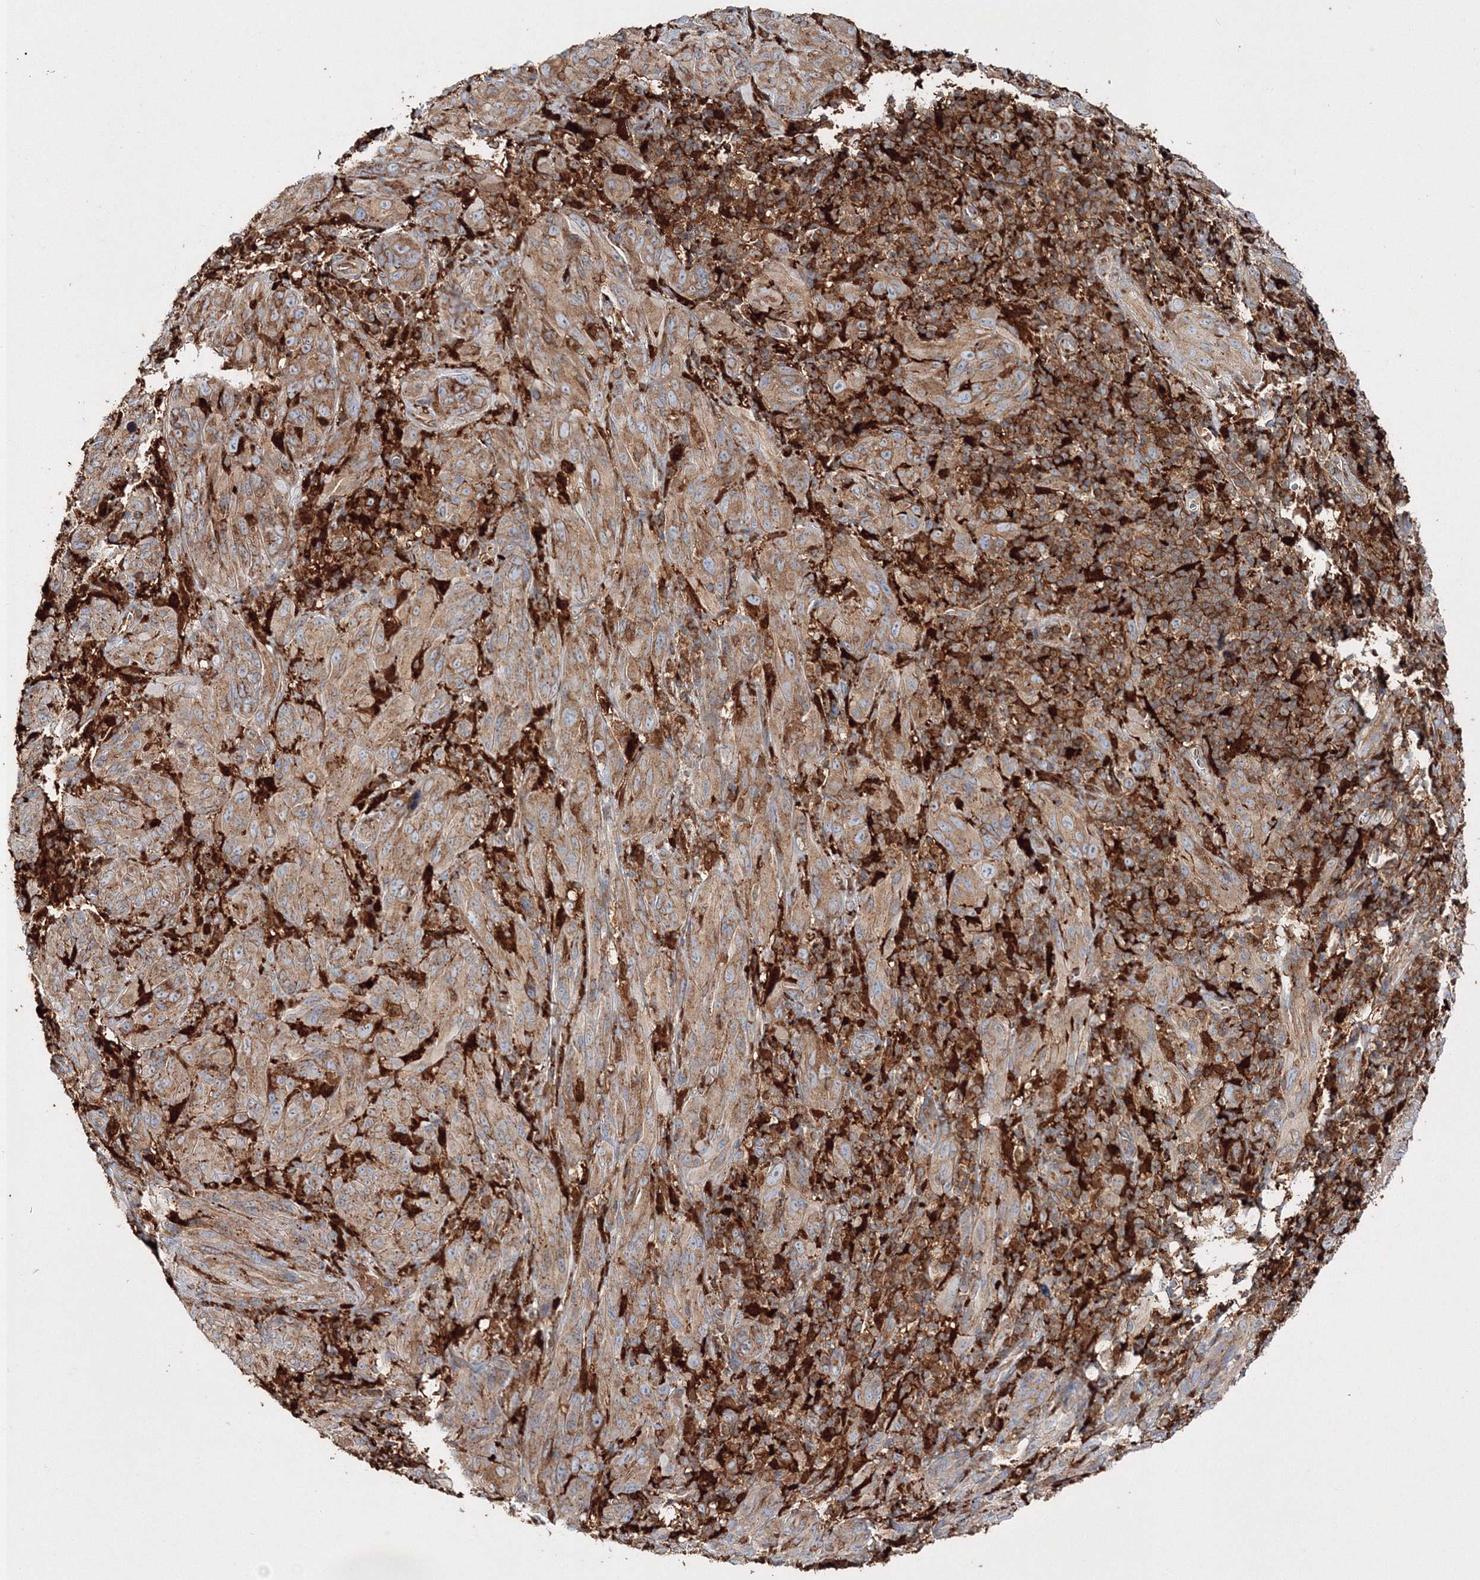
{"staining": {"intensity": "weak", "quantity": ">75%", "location": "cytoplasmic/membranous"}, "tissue": "melanoma", "cell_type": "Tumor cells", "image_type": "cancer", "snomed": [{"axis": "morphology", "description": "Malignant melanoma, NOS"}, {"axis": "topography", "description": "Skin of head"}], "caption": "Immunohistochemistry (IHC) micrograph of malignant melanoma stained for a protein (brown), which demonstrates low levels of weak cytoplasmic/membranous positivity in approximately >75% of tumor cells.", "gene": "ARCN1", "patient": {"sex": "male", "age": 96}}